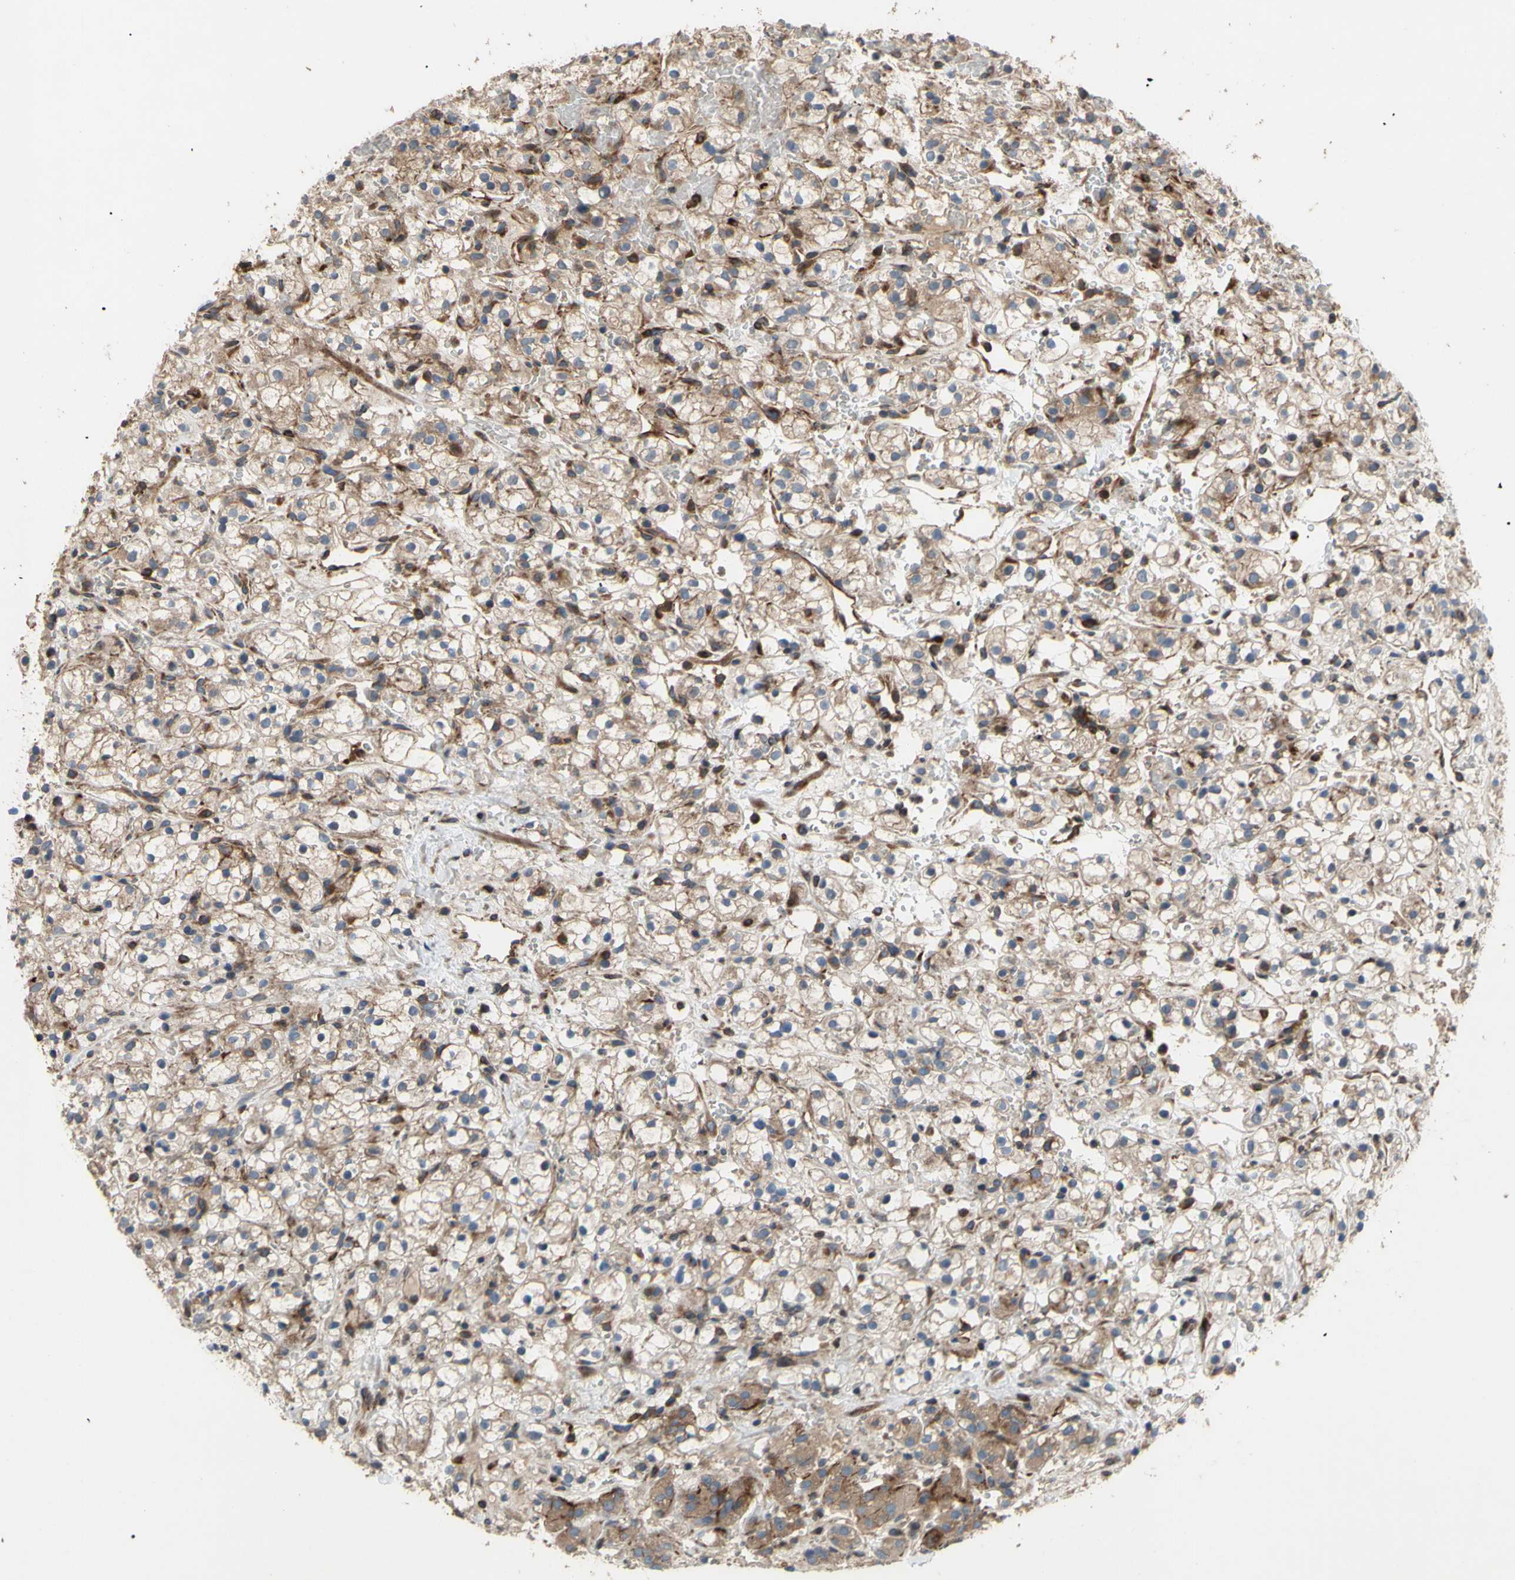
{"staining": {"intensity": "moderate", "quantity": "25%-75%", "location": "cytoplasmic/membranous"}, "tissue": "renal cancer", "cell_type": "Tumor cells", "image_type": "cancer", "snomed": [{"axis": "morphology", "description": "Adenocarcinoma, NOS"}, {"axis": "topography", "description": "Kidney"}], "caption": "Immunohistochemistry of human renal cancer (adenocarcinoma) displays medium levels of moderate cytoplasmic/membranous expression in approximately 25%-75% of tumor cells. (DAB IHC with brightfield microscopy, high magnification).", "gene": "SPTLC1", "patient": {"sex": "male", "age": 61}}